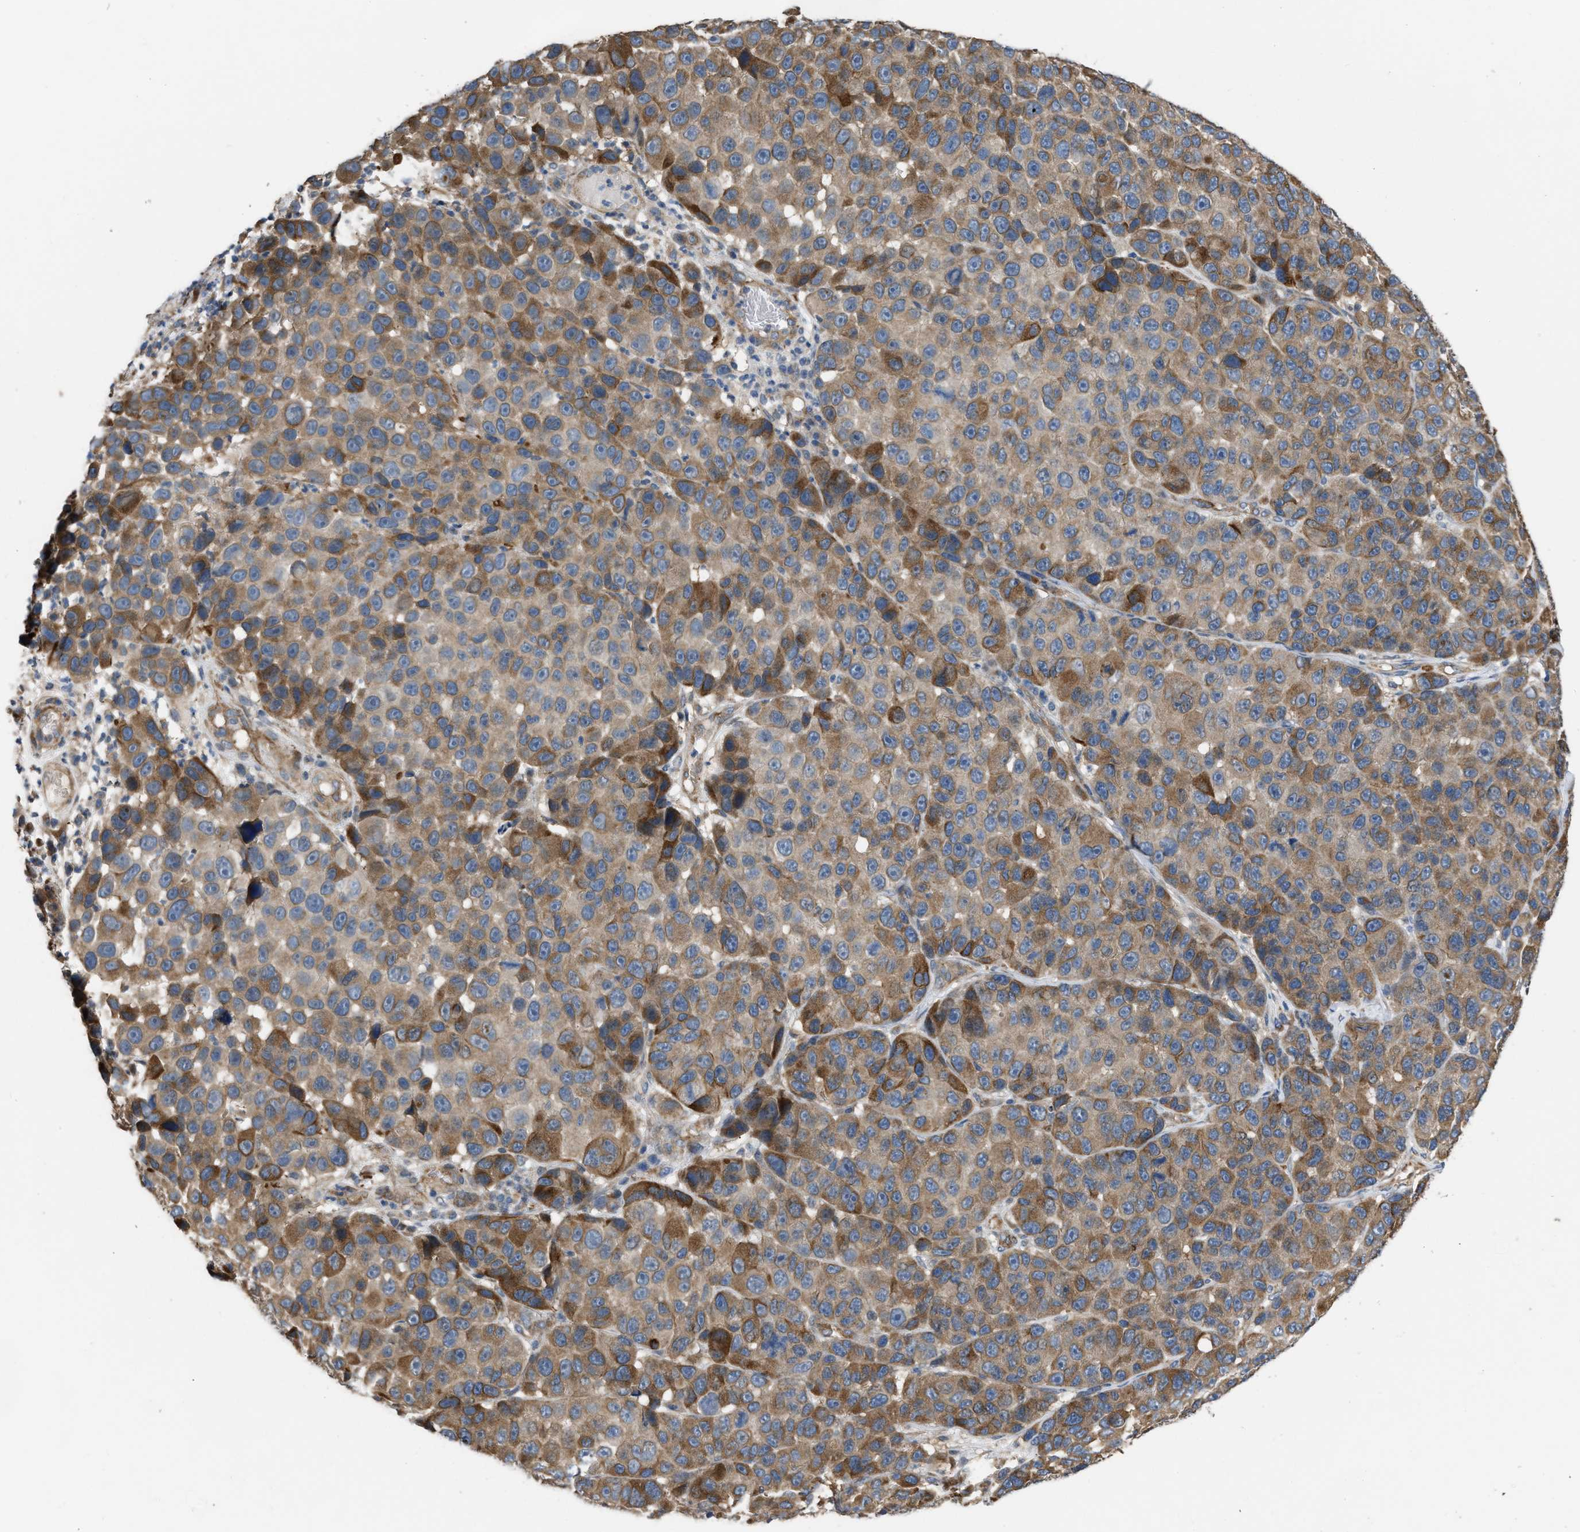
{"staining": {"intensity": "moderate", "quantity": ">75%", "location": "cytoplasmic/membranous"}, "tissue": "melanoma", "cell_type": "Tumor cells", "image_type": "cancer", "snomed": [{"axis": "morphology", "description": "Malignant melanoma, NOS"}, {"axis": "topography", "description": "Skin"}], "caption": "Immunohistochemistry (IHC) of human malignant melanoma reveals medium levels of moderate cytoplasmic/membranous staining in approximately >75% of tumor cells.", "gene": "SLC4A11", "patient": {"sex": "male", "age": 53}}